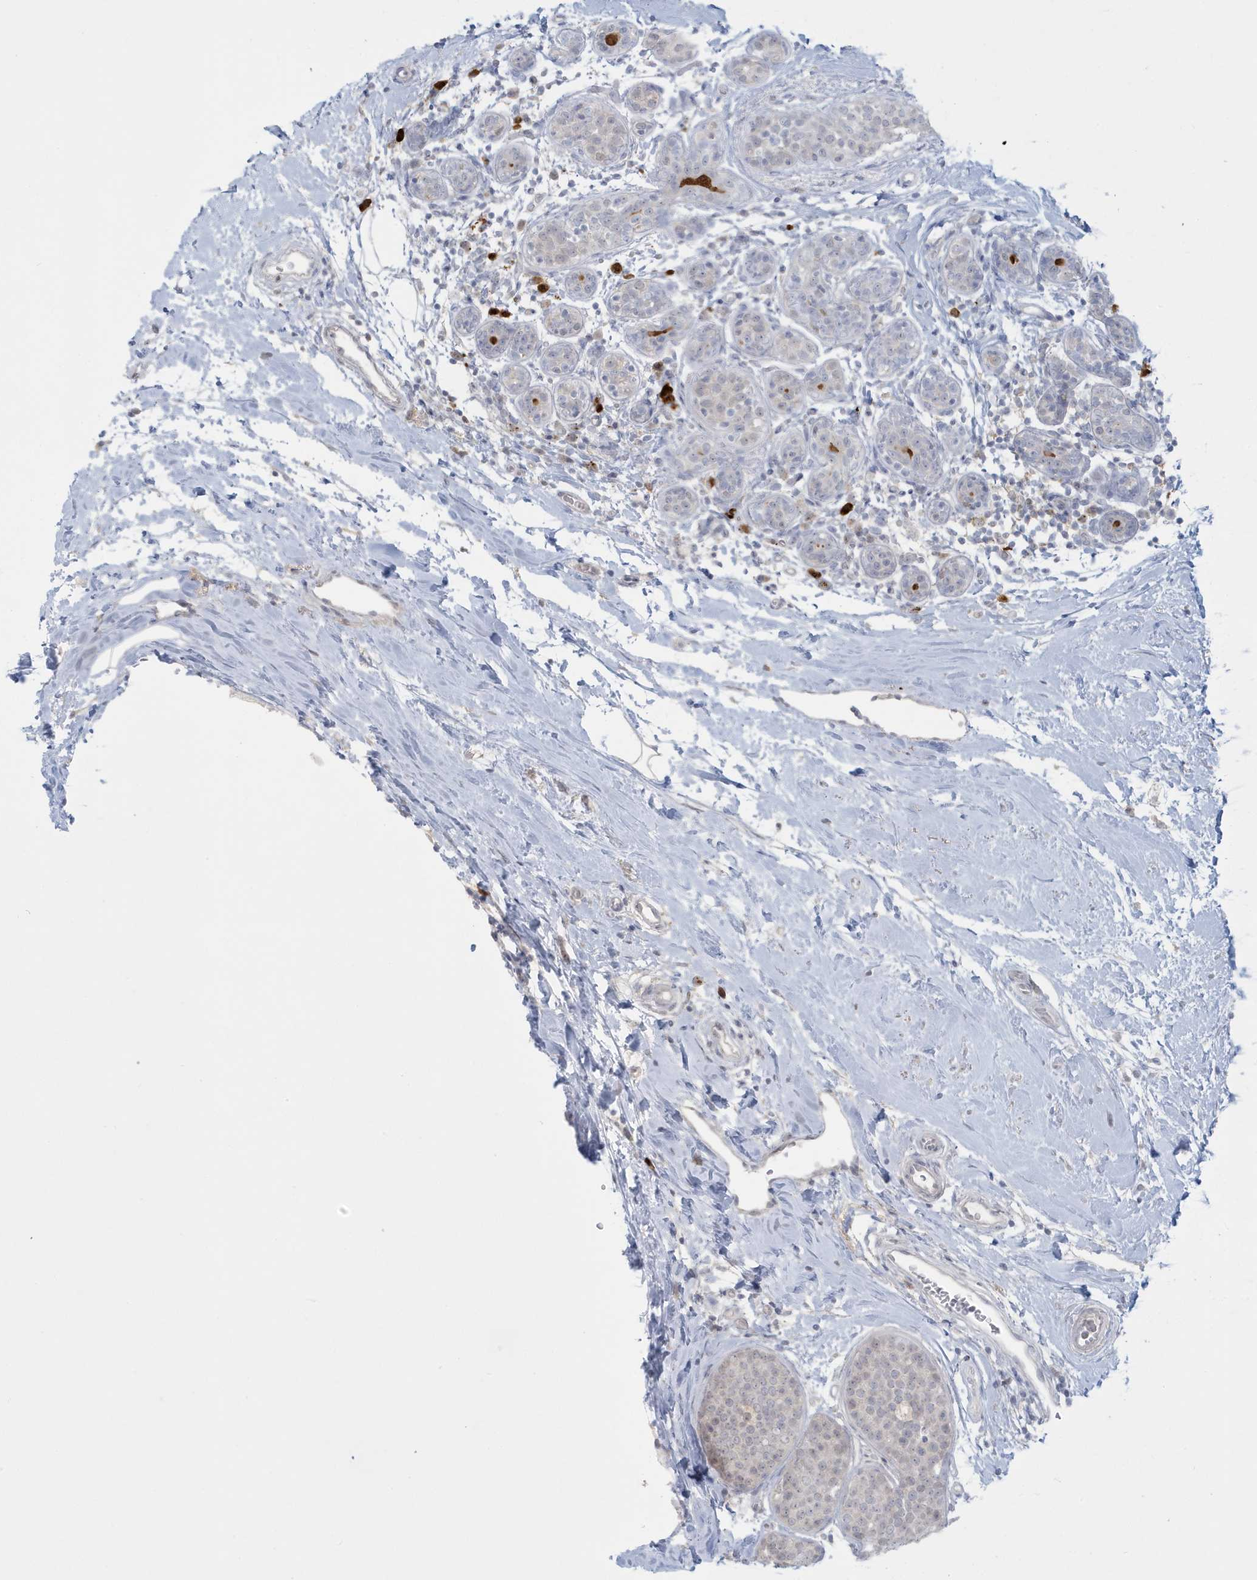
{"staining": {"intensity": "negative", "quantity": "none", "location": "none"}, "tissue": "breast cancer", "cell_type": "Tumor cells", "image_type": "cancer", "snomed": [{"axis": "morphology", "description": "Lobular carcinoma, in situ"}, {"axis": "morphology", "description": "Lobular carcinoma"}, {"axis": "topography", "description": "Breast"}], "caption": "Immunohistochemistry (IHC) photomicrograph of breast cancer (lobular carcinoma) stained for a protein (brown), which exhibits no expression in tumor cells.", "gene": "HERC6", "patient": {"sex": "female", "age": 41}}